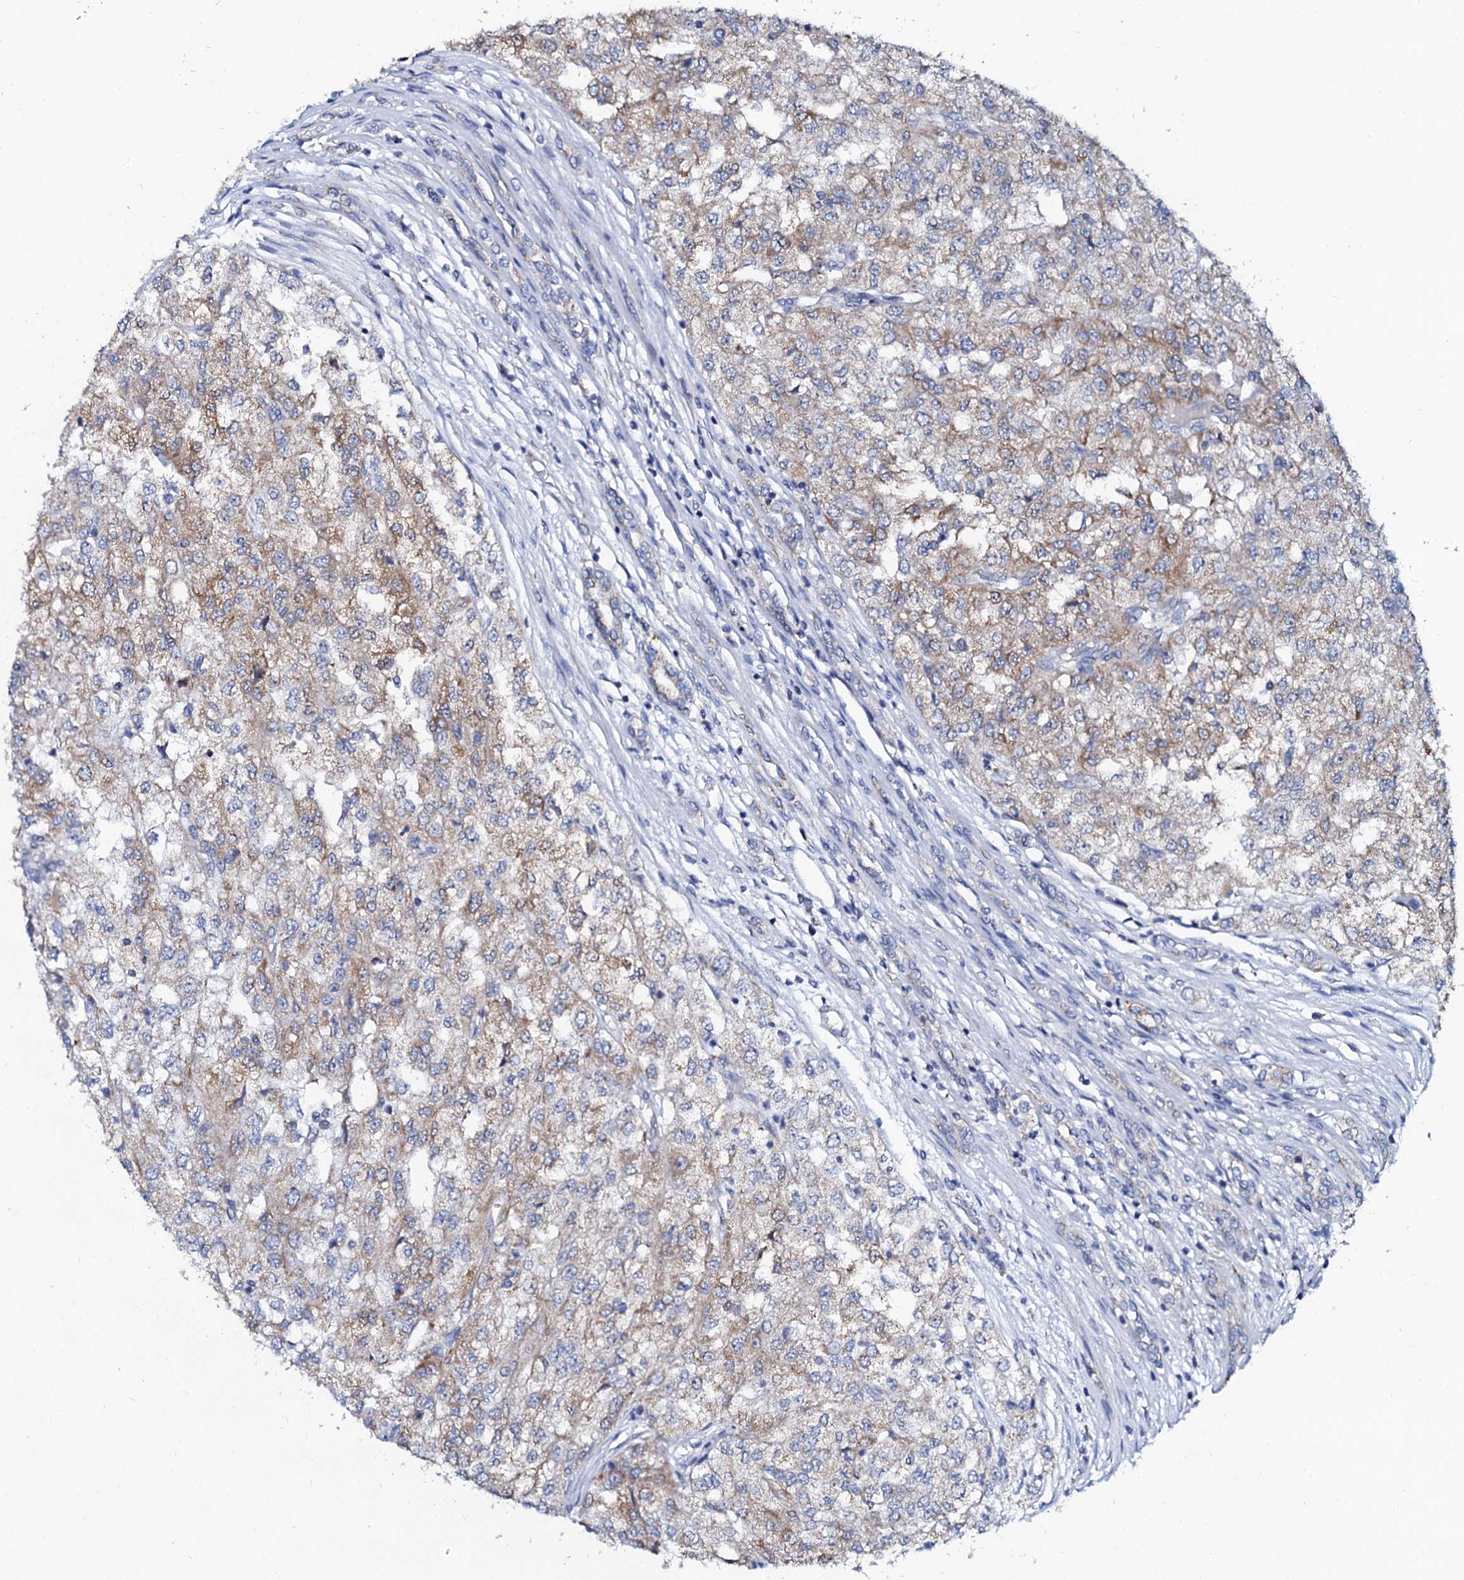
{"staining": {"intensity": "weak", "quantity": "25%-75%", "location": "cytoplasmic/membranous"}, "tissue": "renal cancer", "cell_type": "Tumor cells", "image_type": "cancer", "snomed": [{"axis": "morphology", "description": "Adenocarcinoma, NOS"}, {"axis": "topography", "description": "Kidney"}], "caption": "Human renal cancer (adenocarcinoma) stained with a protein marker demonstrates weak staining in tumor cells.", "gene": "SLC37A4", "patient": {"sex": "female", "age": 54}}